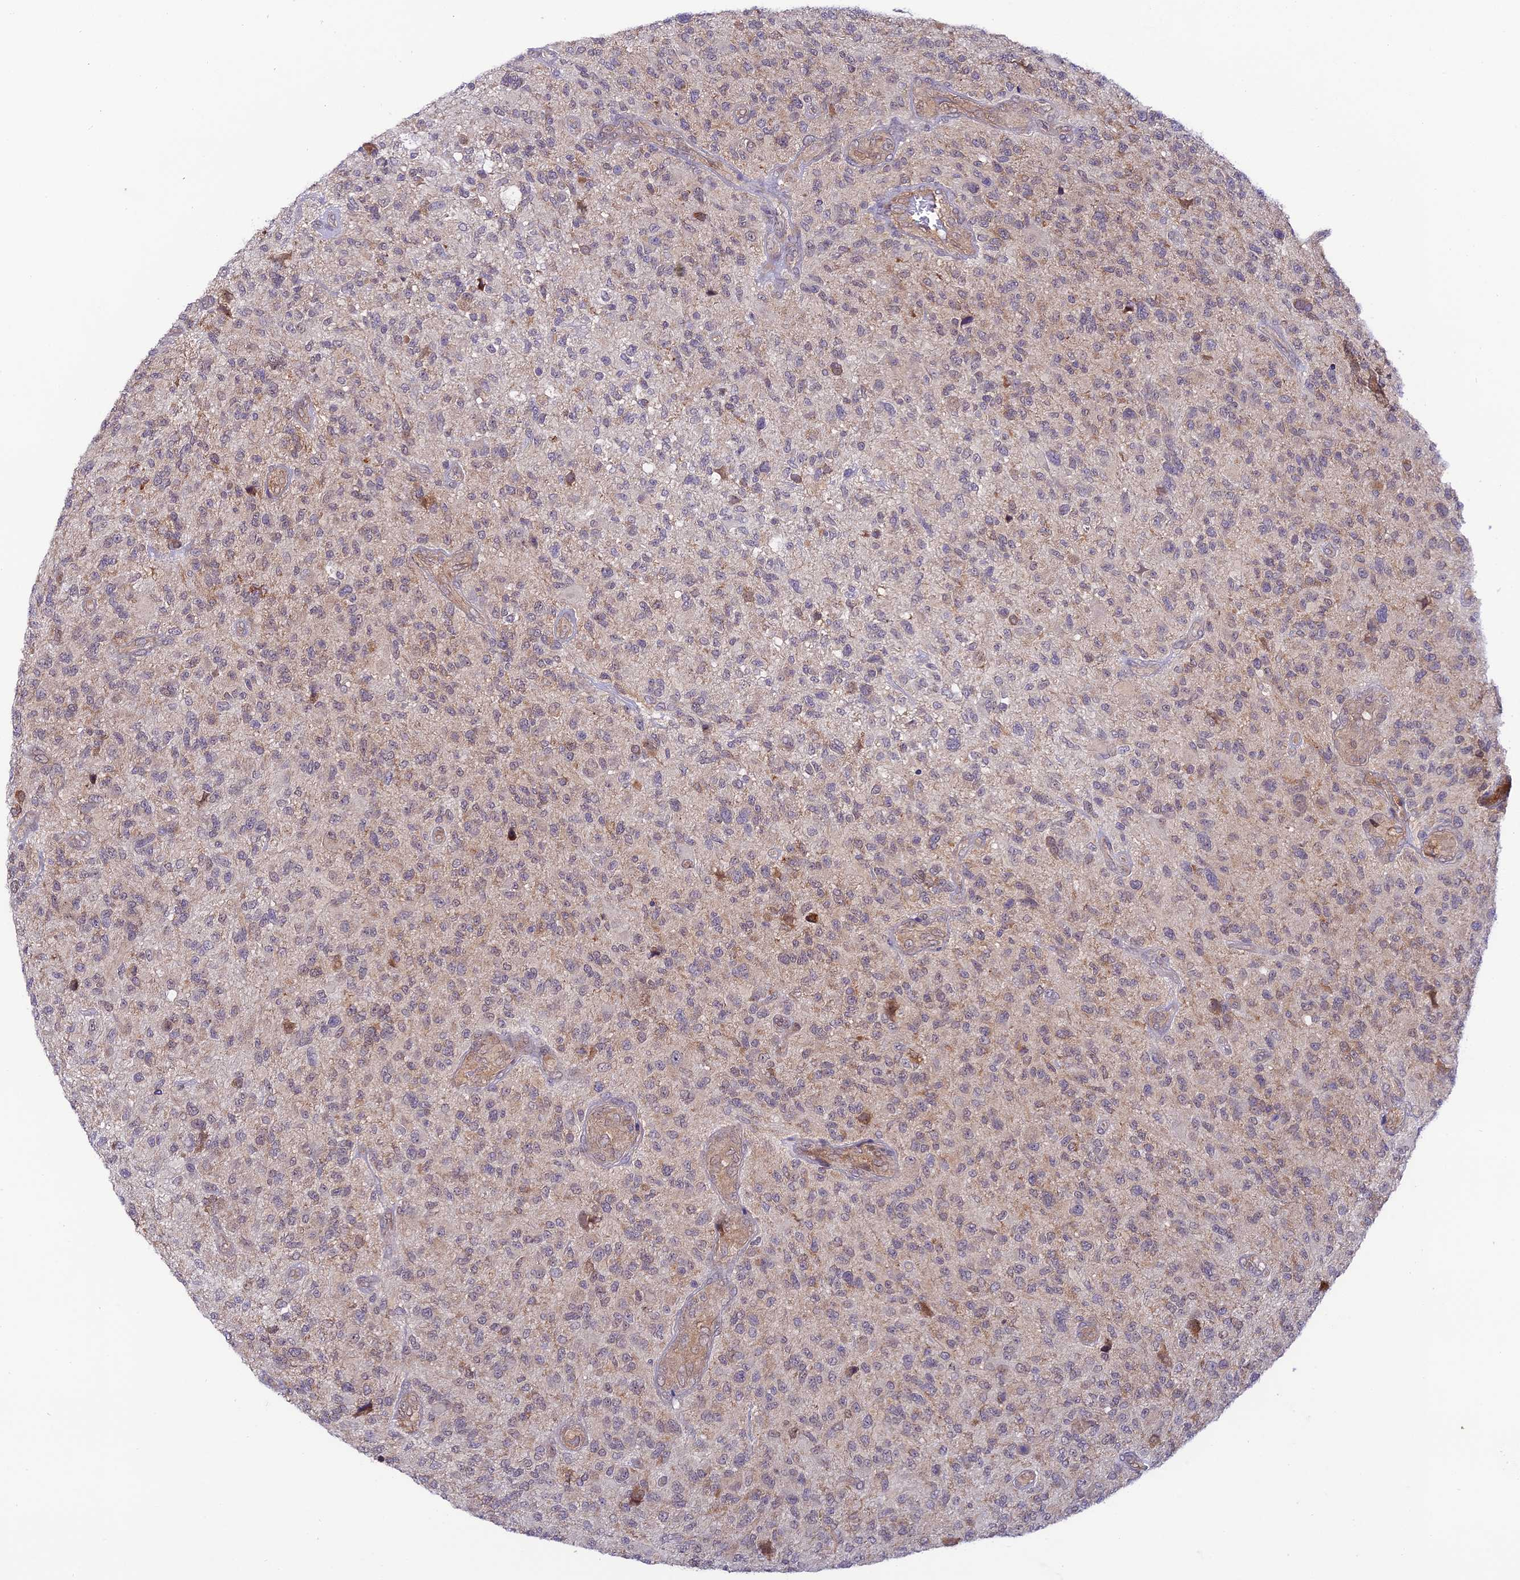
{"staining": {"intensity": "negative", "quantity": "none", "location": "none"}, "tissue": "glioma", "cell_type": "Tumor cells", "image_type": "cancer", "snomed": [{"axis": "morphology", "description": "Glioma, malignant, High grade"}, {"axis": "topography", "description": "Brain"}], "caption": "IHC image of glioma stained for a protein (brown), which exhibits no expression in tumor cells.", "gene": "TRIM40", "patient": {"sex": "male", "age": 47}}